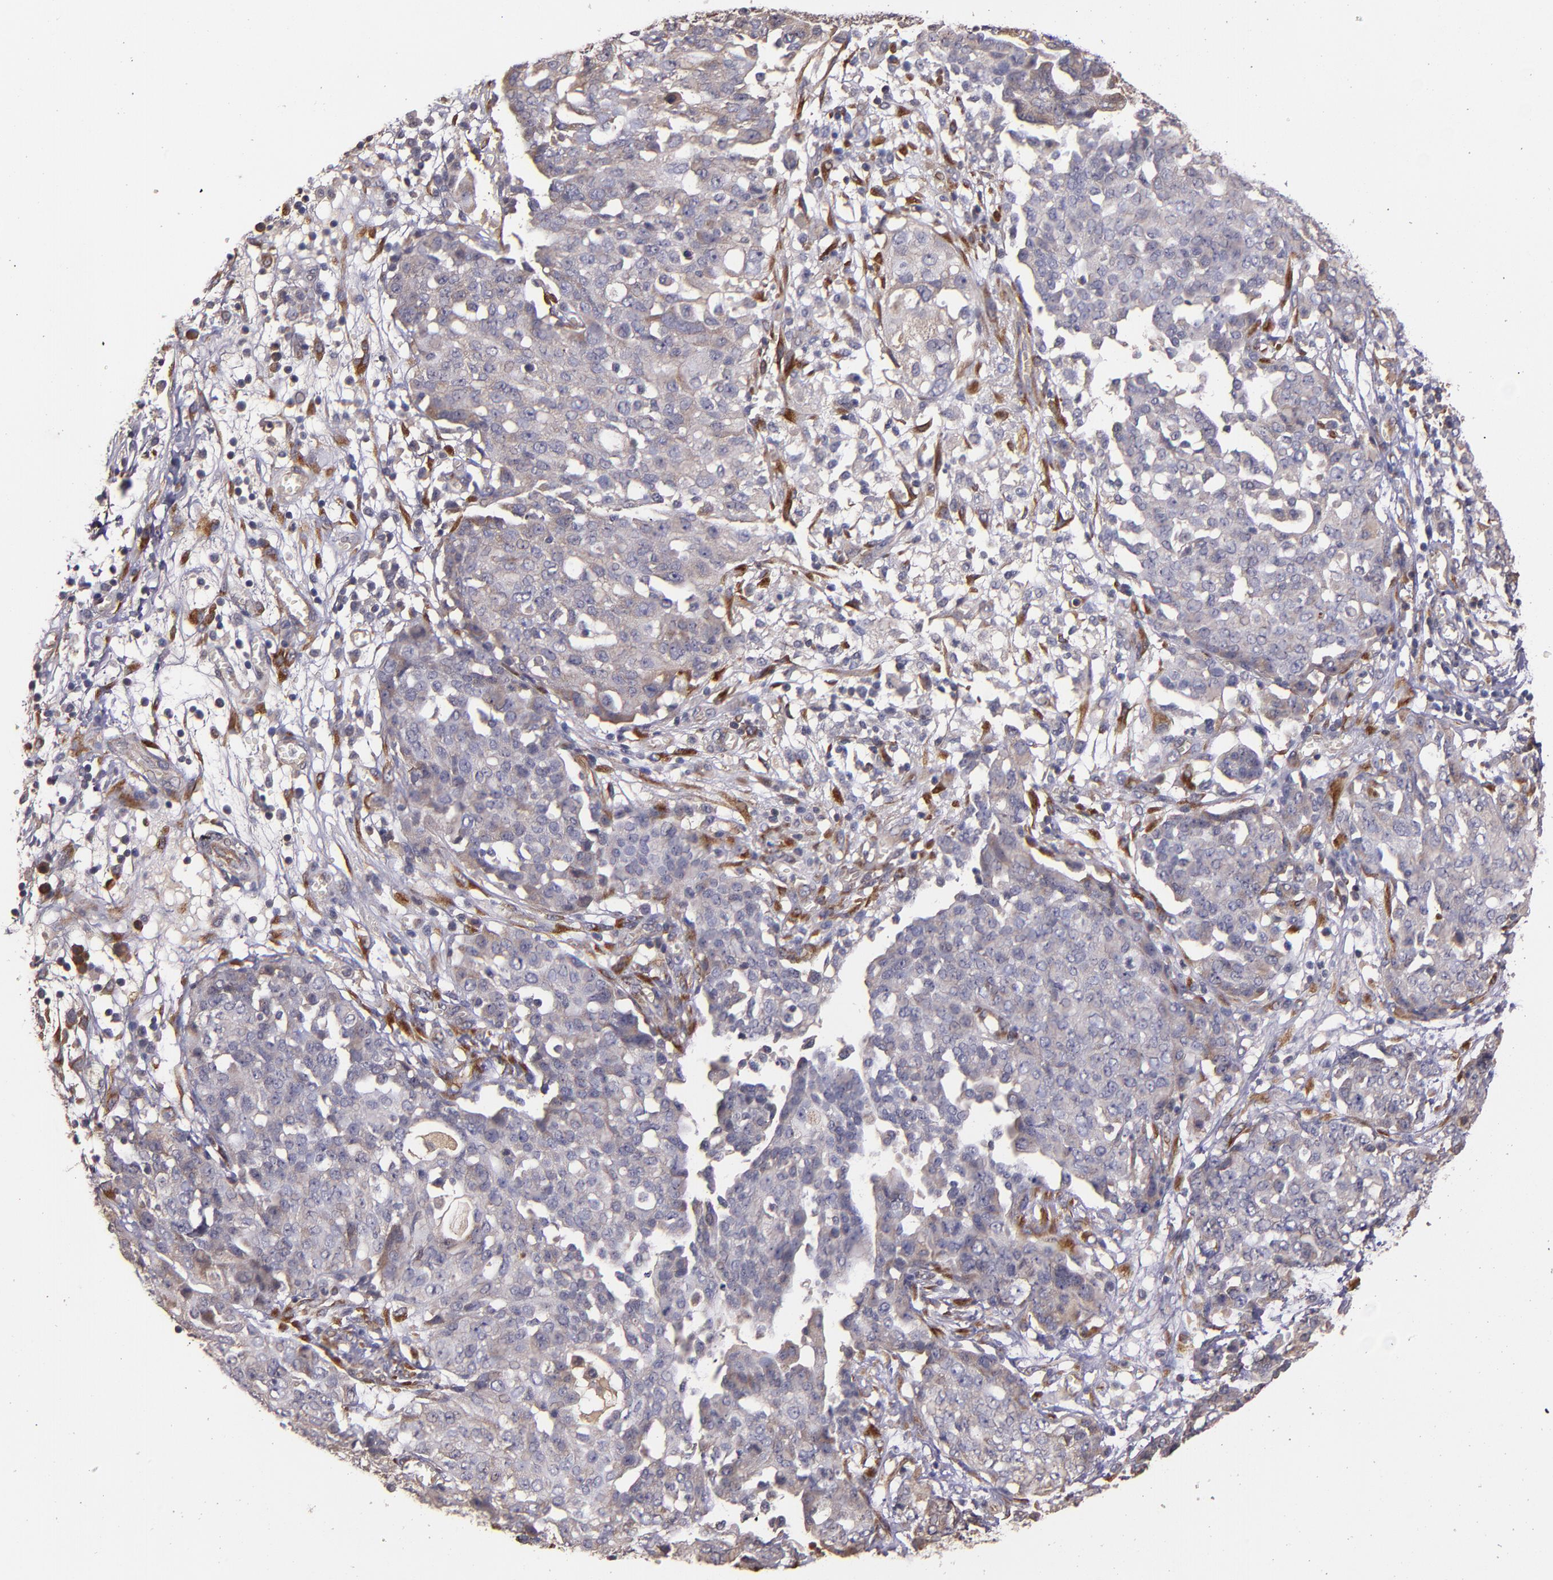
{"staining": {"intensity": "weak", "quantity": ">75%", "location": "cytoplasmic/membranous"}, "tissue": "ovarian cancer", "cell_type": "Tumor cells", "image_type": "cancer", "snomed": [{"axis": "morphology", "description": "Cystadenocarcinoma, serous, NOS"}, {"axis": "topography", "description": "Soft tissue"}, {"axis": "topography", "description": "Ovary"}], "caption": "Serous cystadenocarcinoma (ovarian) stained for a protein demonstrates weak cytoplasmic/membranous positivity in tumor cells. The staining is performed using DAB brown chromogen to label protein expression. The nuclei are counter-stained blue using hematoxylin.", "gene": "PRAF2", "patient": {"sex": "female", "age": 57}}